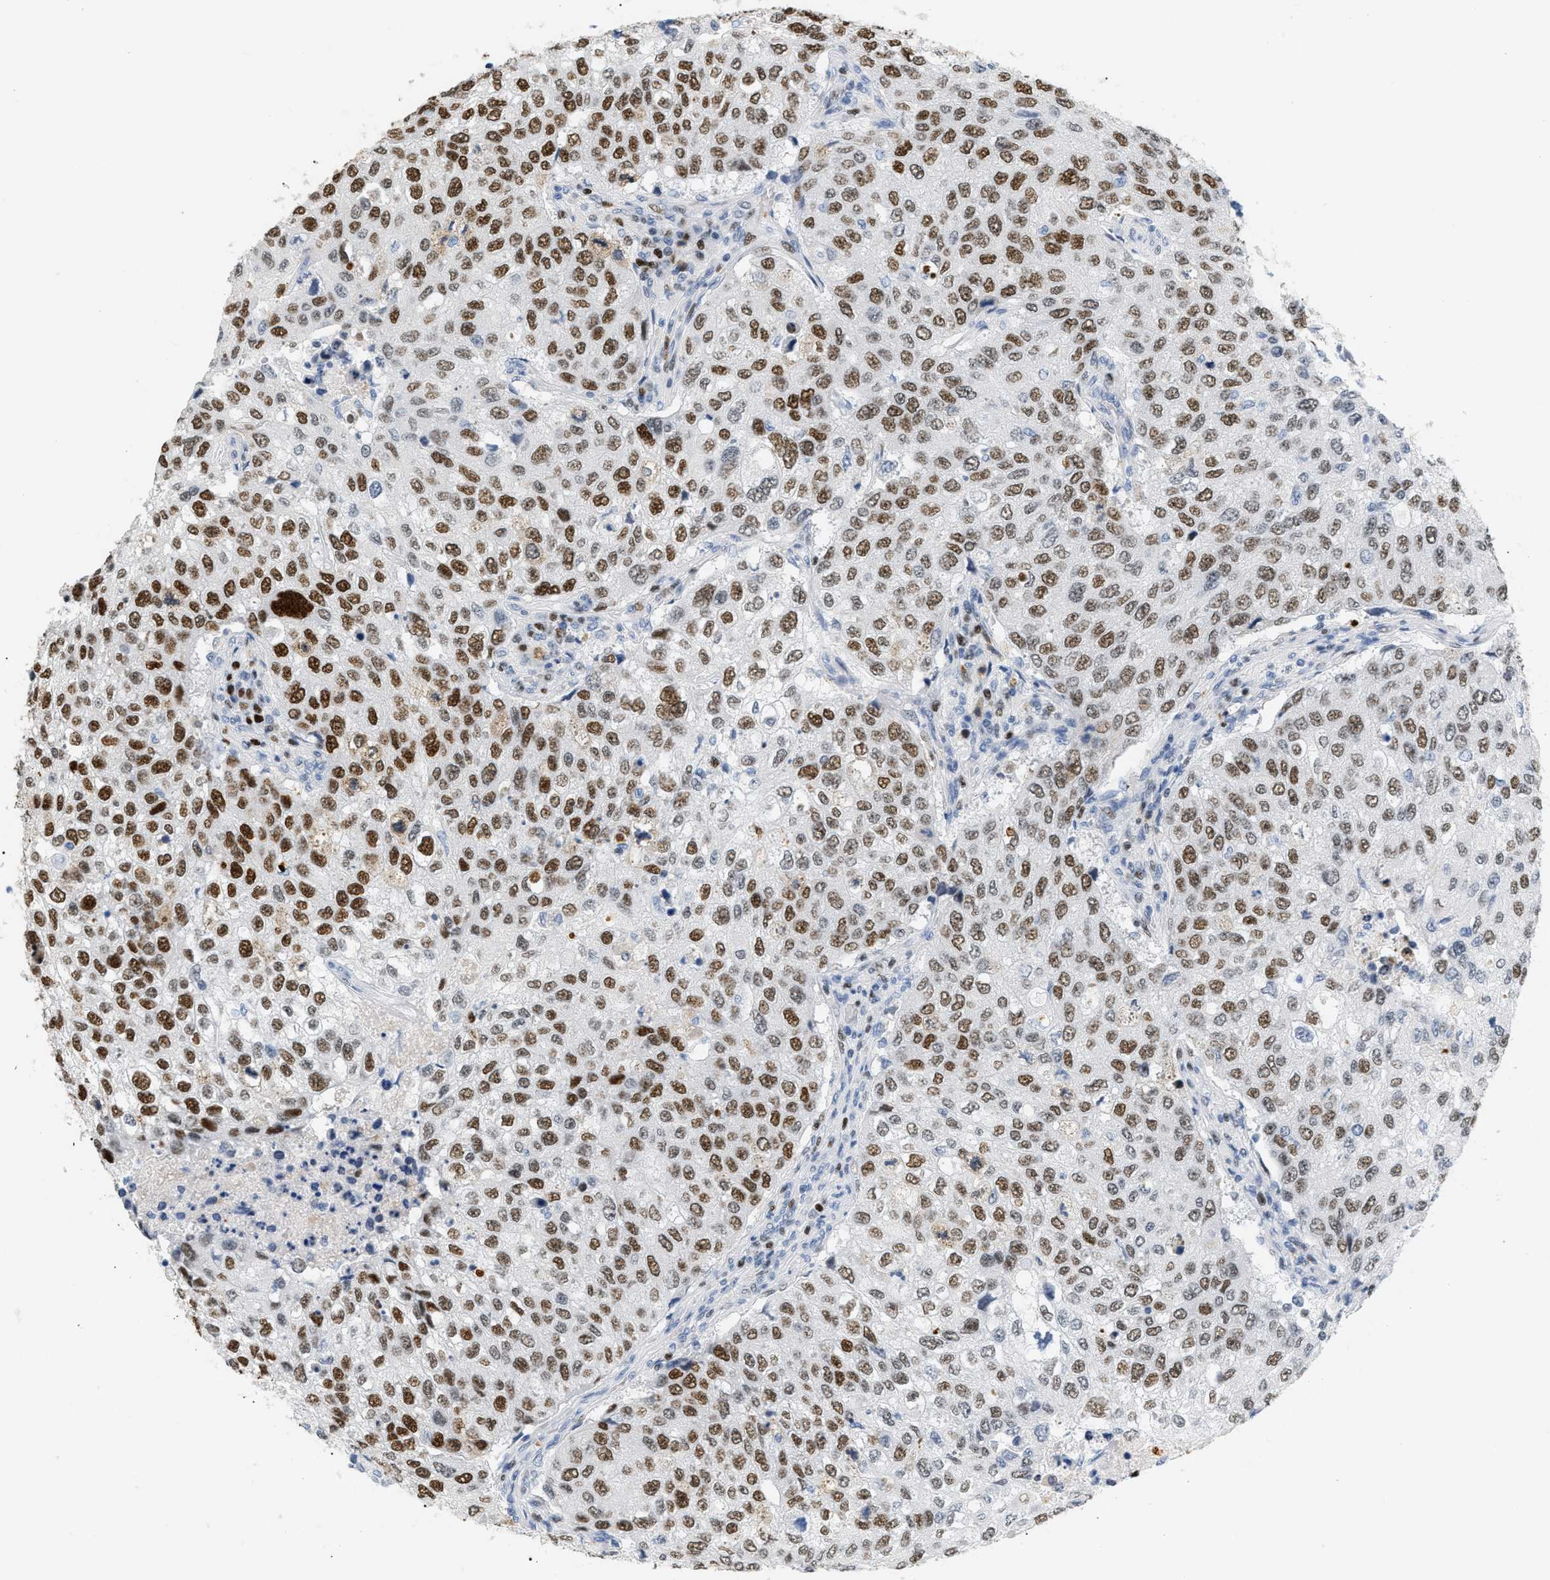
{"staining": {"intensity": "strong", "quantity": ">75%", "location": "nuclear"}, "tissue": "urothelial cancer", "cell_type": "Tumor cells", "image_type": "cancer", "snomed": [{"axis": "morphology", "description": "Urothelial carcinoma, High grade"}, {"axis": "topography", "description": "Lymph node"}, {"axis": "topography", "description": "Urinary bladder"}], "caption": "Strong nuclear staining is identified in about >75% of tumor cells in urothelial cancer.", "gene": "MCM7", "patient": {"sex": "male", "age": 51}}